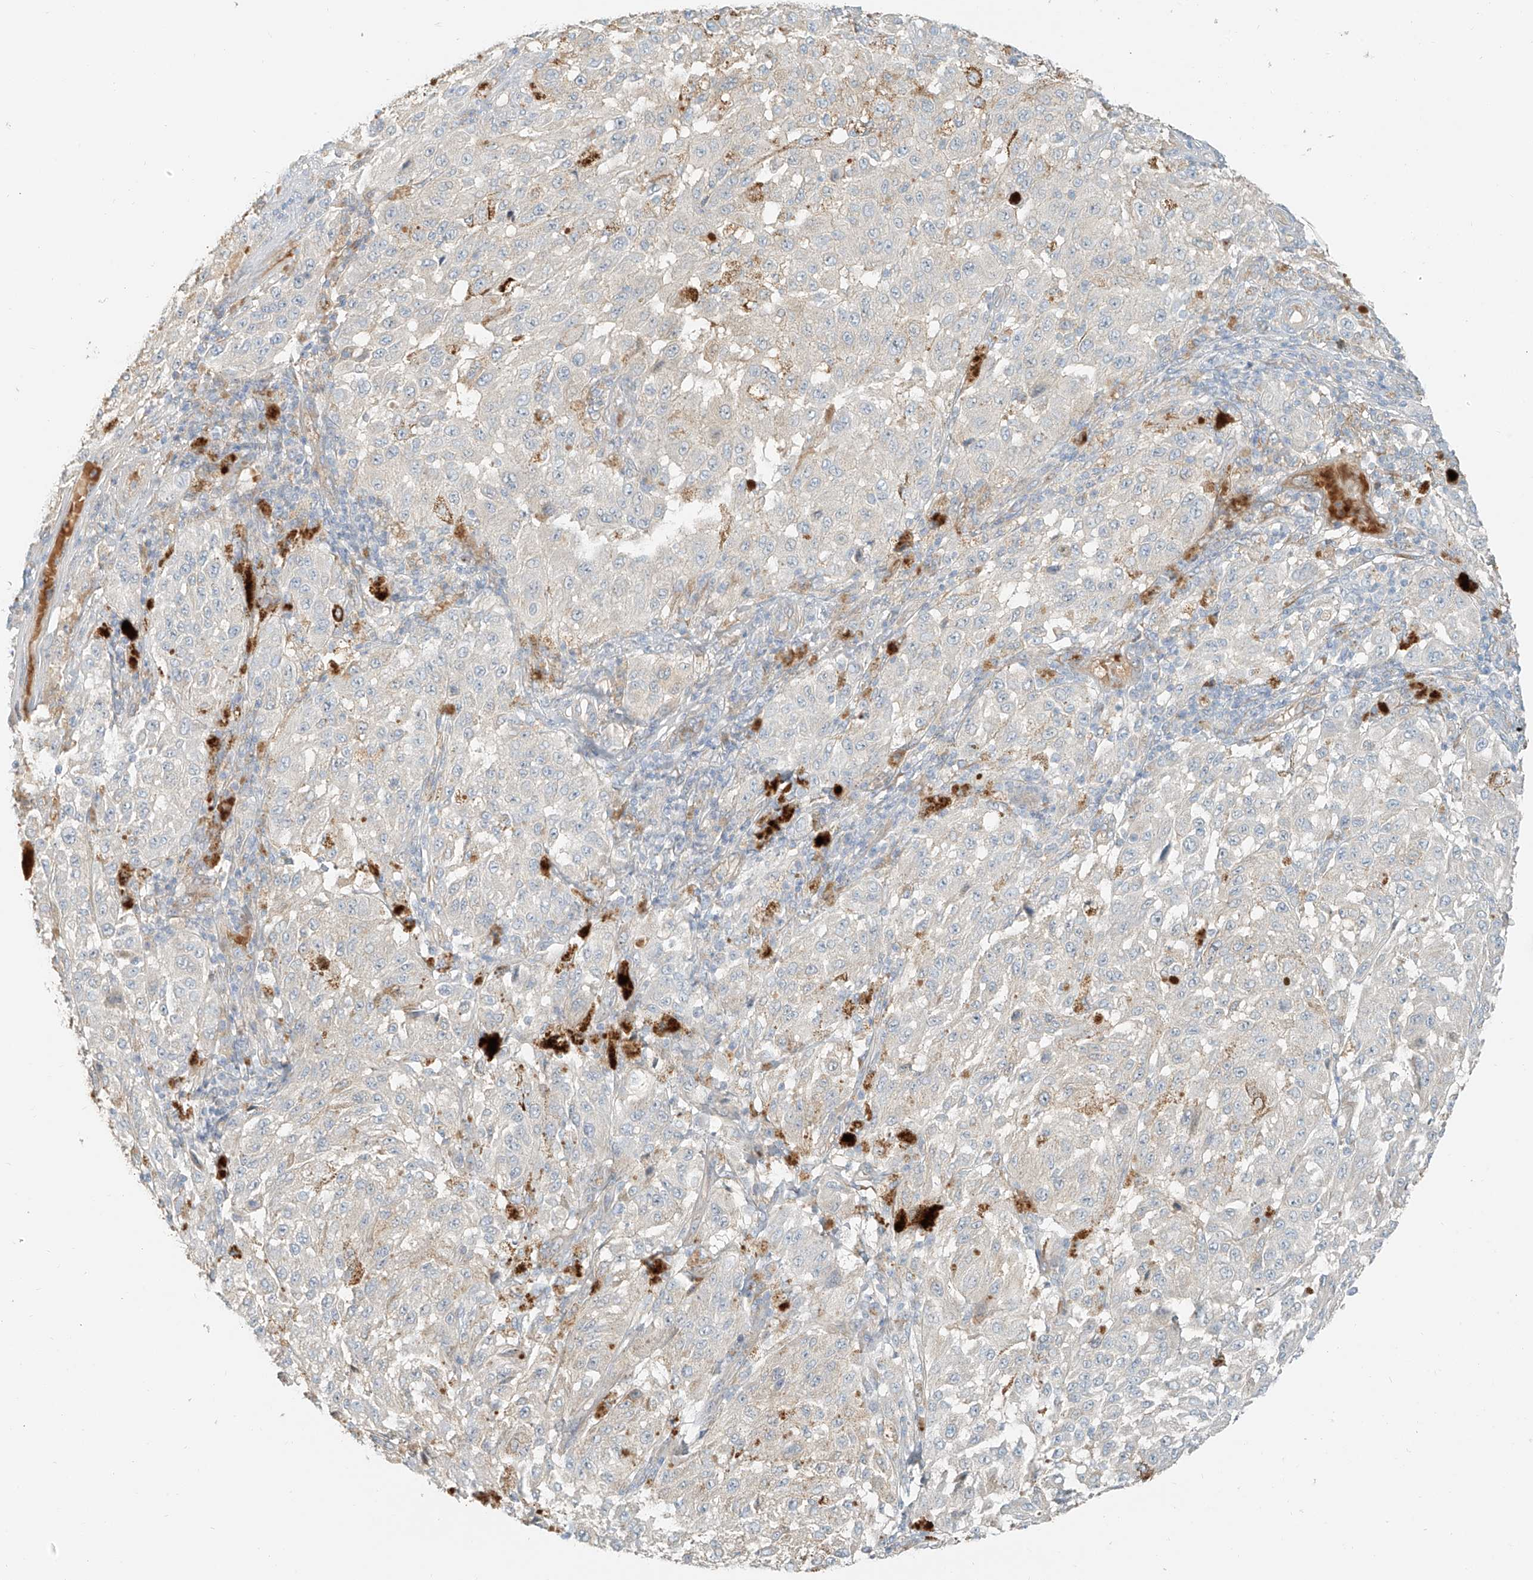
{"staining": {"intensity": "moderate", "quantity": "<25%", "location": "cytoplasmic/membranous"}, "tissue": "melanoma", "cell_type": "Tumor cells", "image_type": "cancer", "snomed": [{"axis": "morphology", "description": "Malignant melanoma, NOS"}, {"axis": "topography", "description": "Skin"}], "caption": "Immunohistochemical staining of human malignant melanoma shows low levels of moderate cytoplasmic/membranous protein expression in about <25% of tumor cells. The staining was performed using DAB (3,3'-diaminobenzidine) to visualize the protein expression in brown, while the nuclei were stained in blue with hematoxylin (Magnification: 20x).", "gene": "FSTL1", "patient": {"sex": "female", "age": 64}}